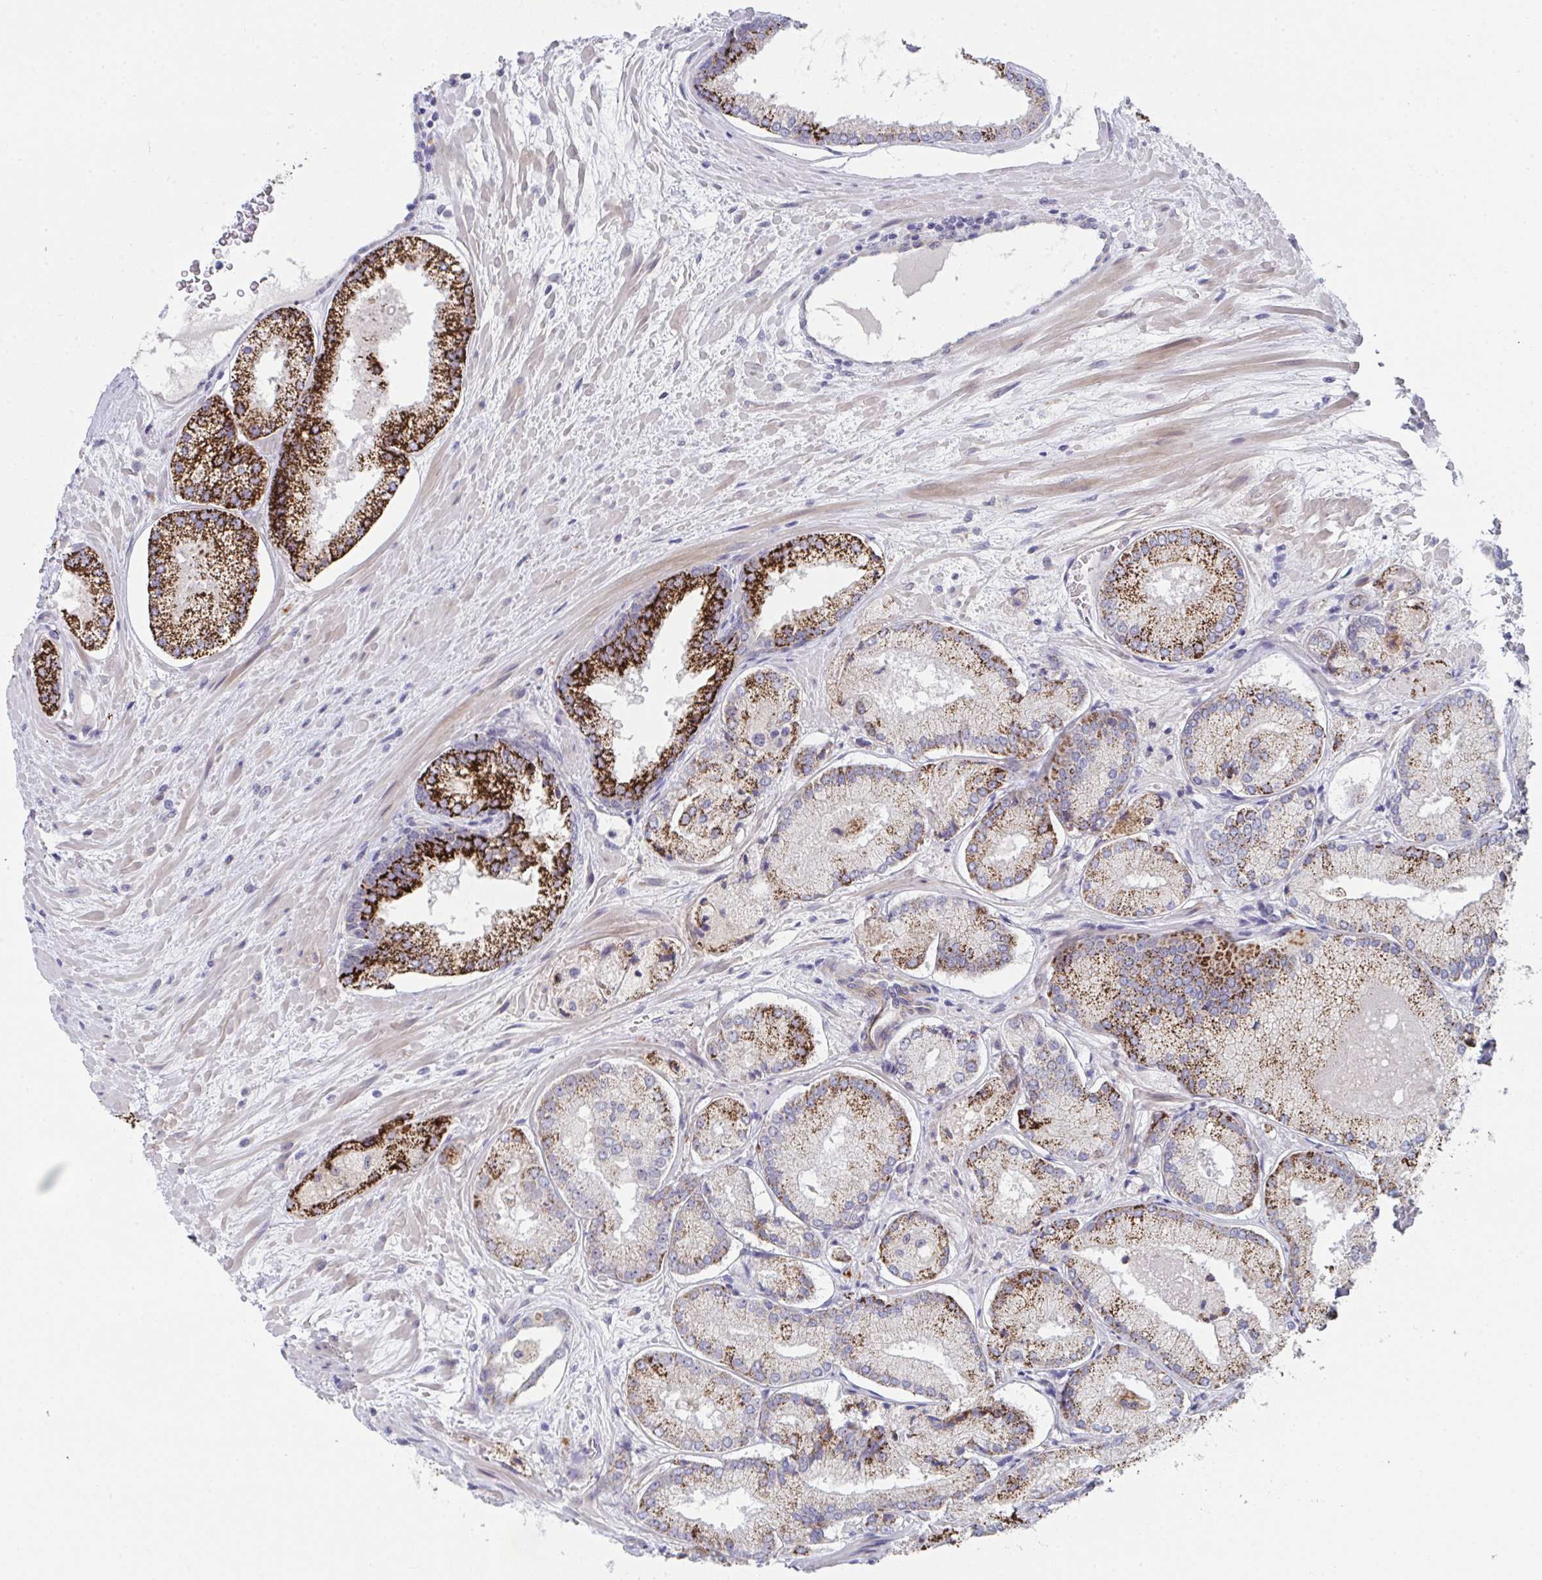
{"staining": {"intensity": "strong", "quantity": "25%-75%", "location": "cytoplasmic/membranous"}, "tissue": "prostate cancer", "cell_type": "Tumor cells", "image_type": "cancer", "snomed": [{"axis": "morphology", "description": "Adenocarcinoma, High grade"}, {"axis": "topography", "description": "Prostate"}], "caption": "A photomicrograph of prostate cancer stained for a protein displays strong cytoplasmic/membranous brown staining in tumor cells.", "gene": "VWDE", "patient": {"sex": "male", "age": 73}}